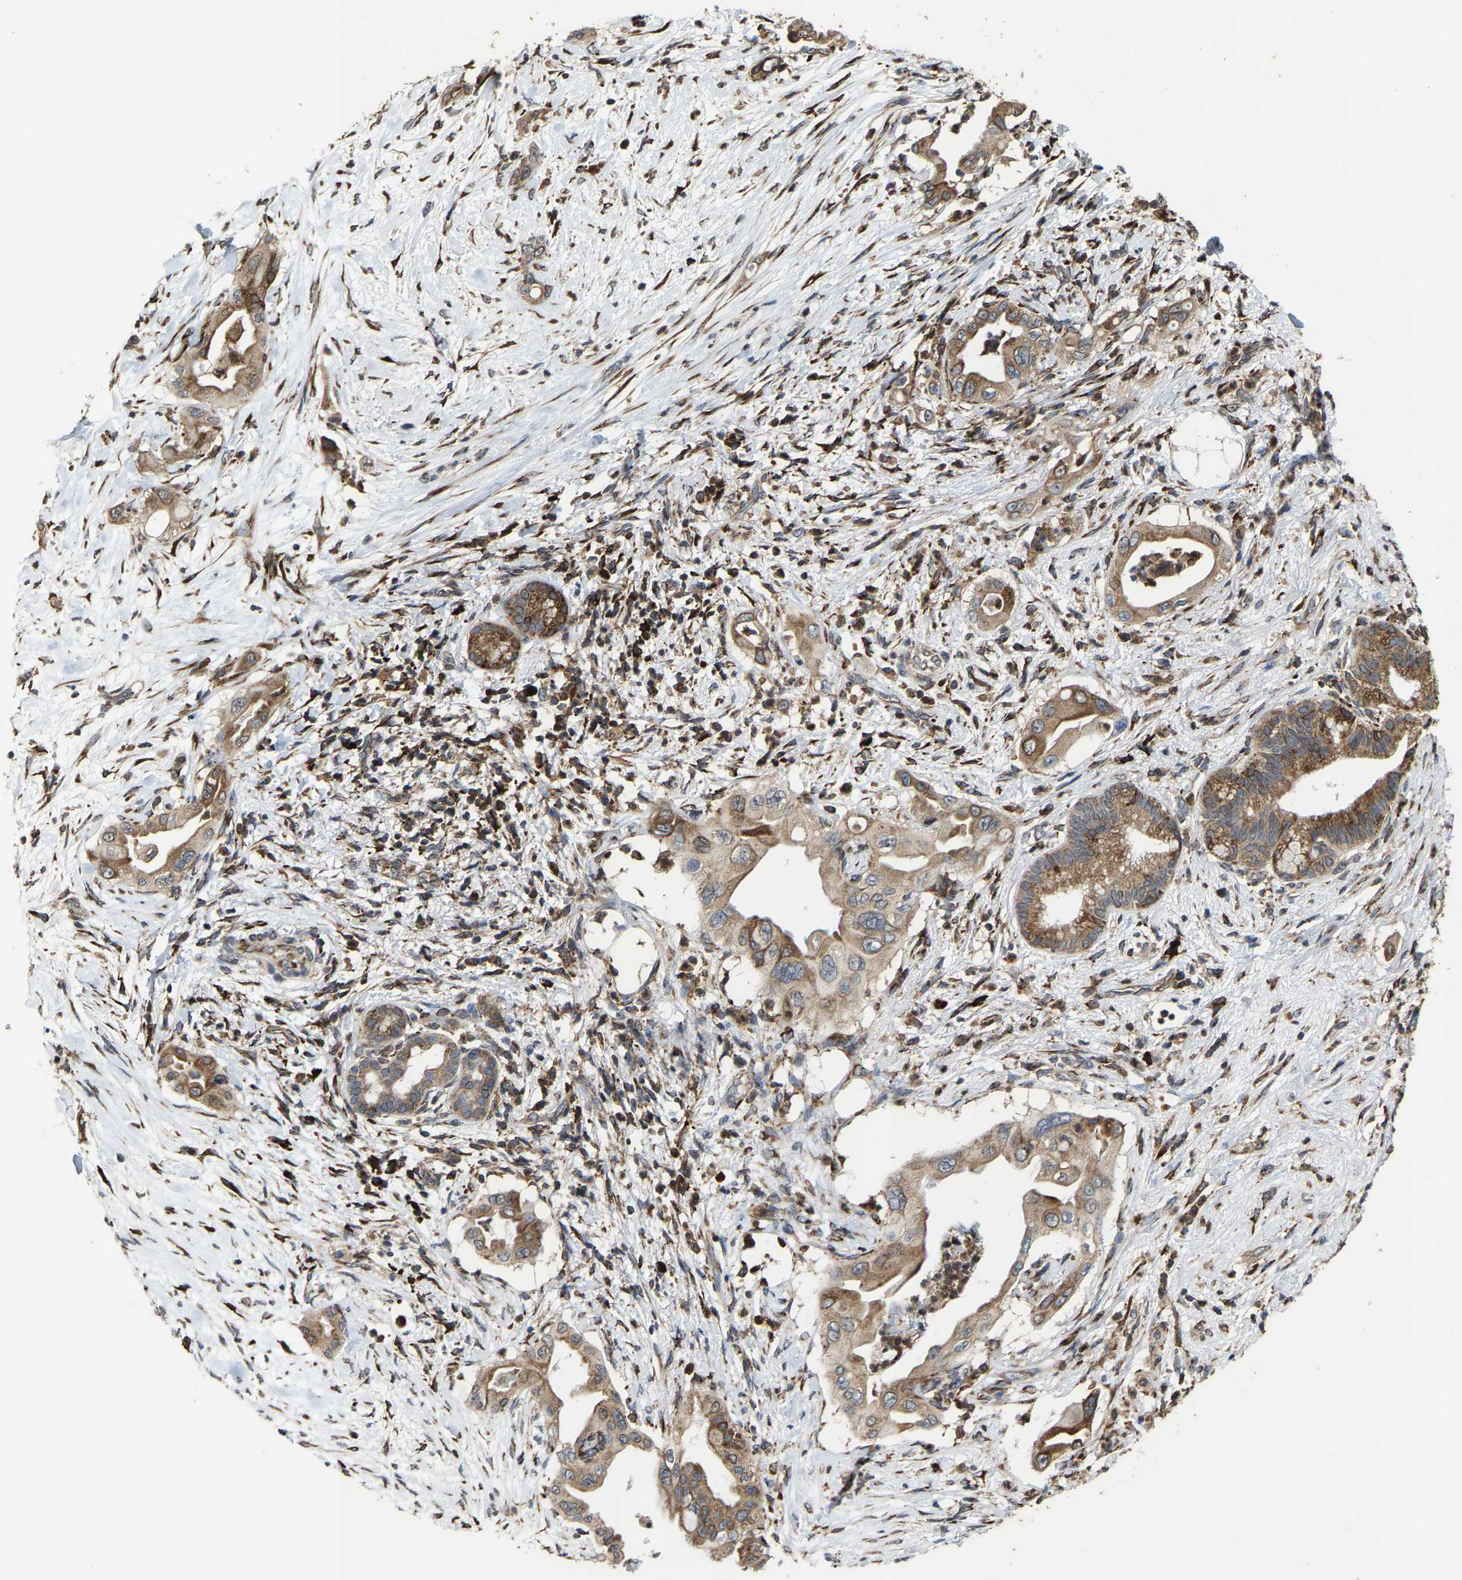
{"staining": {"intensity": "strong", "quantity": ">75%", "location": "cytoplasmic/membranous"}, "tissue": "pancreatic cancer", "cell_type": "Tumor cells", "image_type": "cancer", "snomed": [{"axis": "morphology", "description": "Adenocarcinoma, NOS"}, {"axis": "topography", "description": "Pancreas"}], "caption": "Immunohistochemistry (IHC) (DAB (3,3'-diaminobenzidine)) staining of adenocarcinoma (pancreatic) exhibits strong cytoplasmic/membranous protein expression in approximately >75% of tumor cells. Using DAB (brown) and hematoxylin (blue) stains, captured at high magnification using brightfield microscopy.", "gene": "FGD3", "patient": {"sex": "male", "age": 59}}